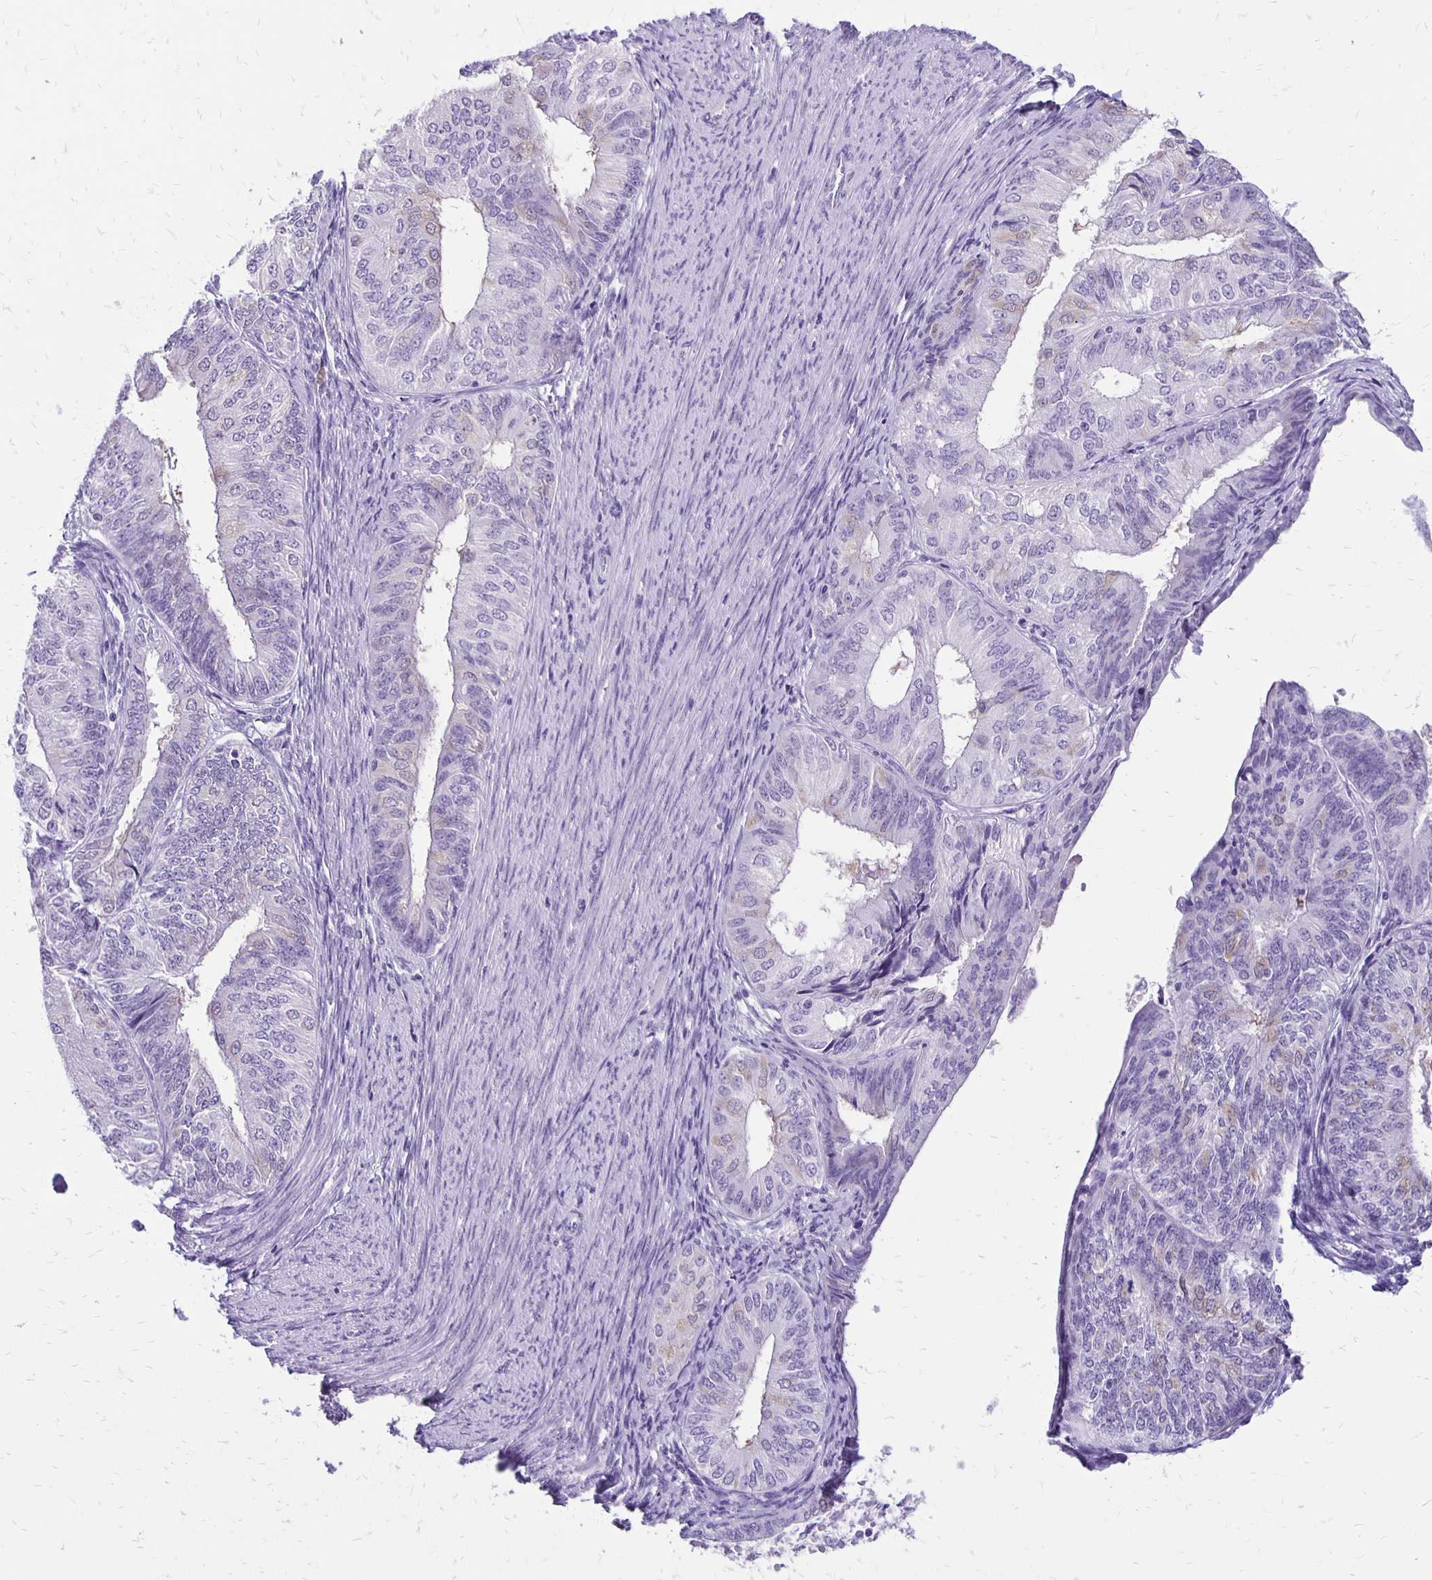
{"staining": {"intensity": "weak", "quantity": "<25%", "location": "cytoplasmic/membranous"}, "tissue": "endometrial cancer", "cell_type": "Tumor cells", "image_type": "cancer", "snomed": [{"axis": "morphology", "description": "Adenocarcinoma, NOS"}, {"axis": "topography", "description": "Endometrium"}], "caption": "Endometrial cancer stained for a protein using IHC reveals no staining tumor cells.", "gene": "ANKRD45", "patient": {"sex": "female", "age": 58}}